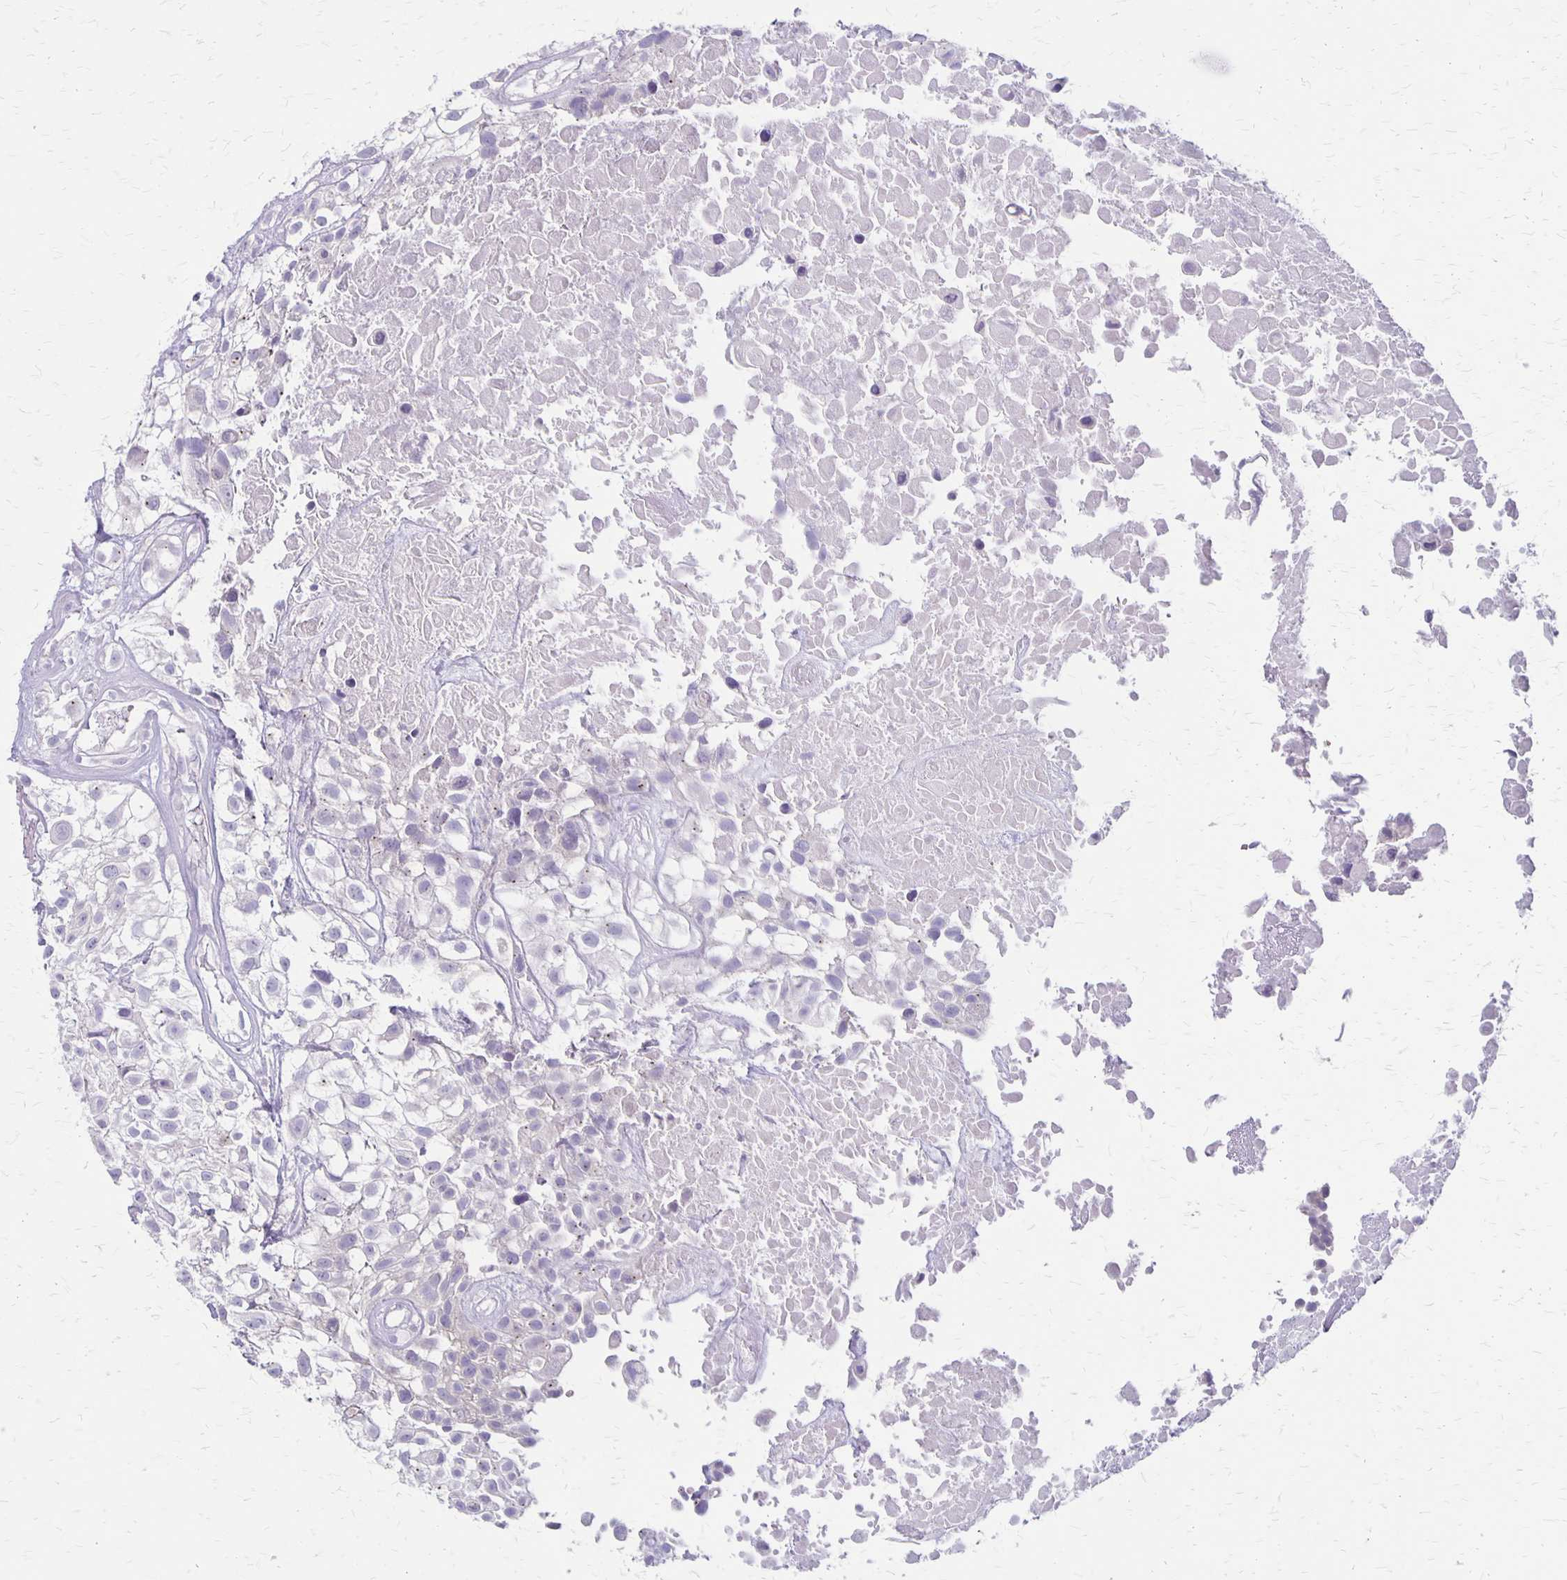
{"staining": {"intensity": "negative", "quantity": "none", "location": "none"}, "tissue": "urothelial cancer", "cell_type": "Tumor cells", "image_type": "cancer", "snomed": [{"axis": "morphology", "description": "Urothelial carcinoma, High grade"}, {"axis": "topography", "description": "Urinary bladder"}], "caption": "IHC micrograph of human urothelial carcinoma (high-grade) stained for a protein (brown), which shows no expression in tumor cells.", "gene": "HOMER1", "patient": {"sex": "male", "age": 56}}